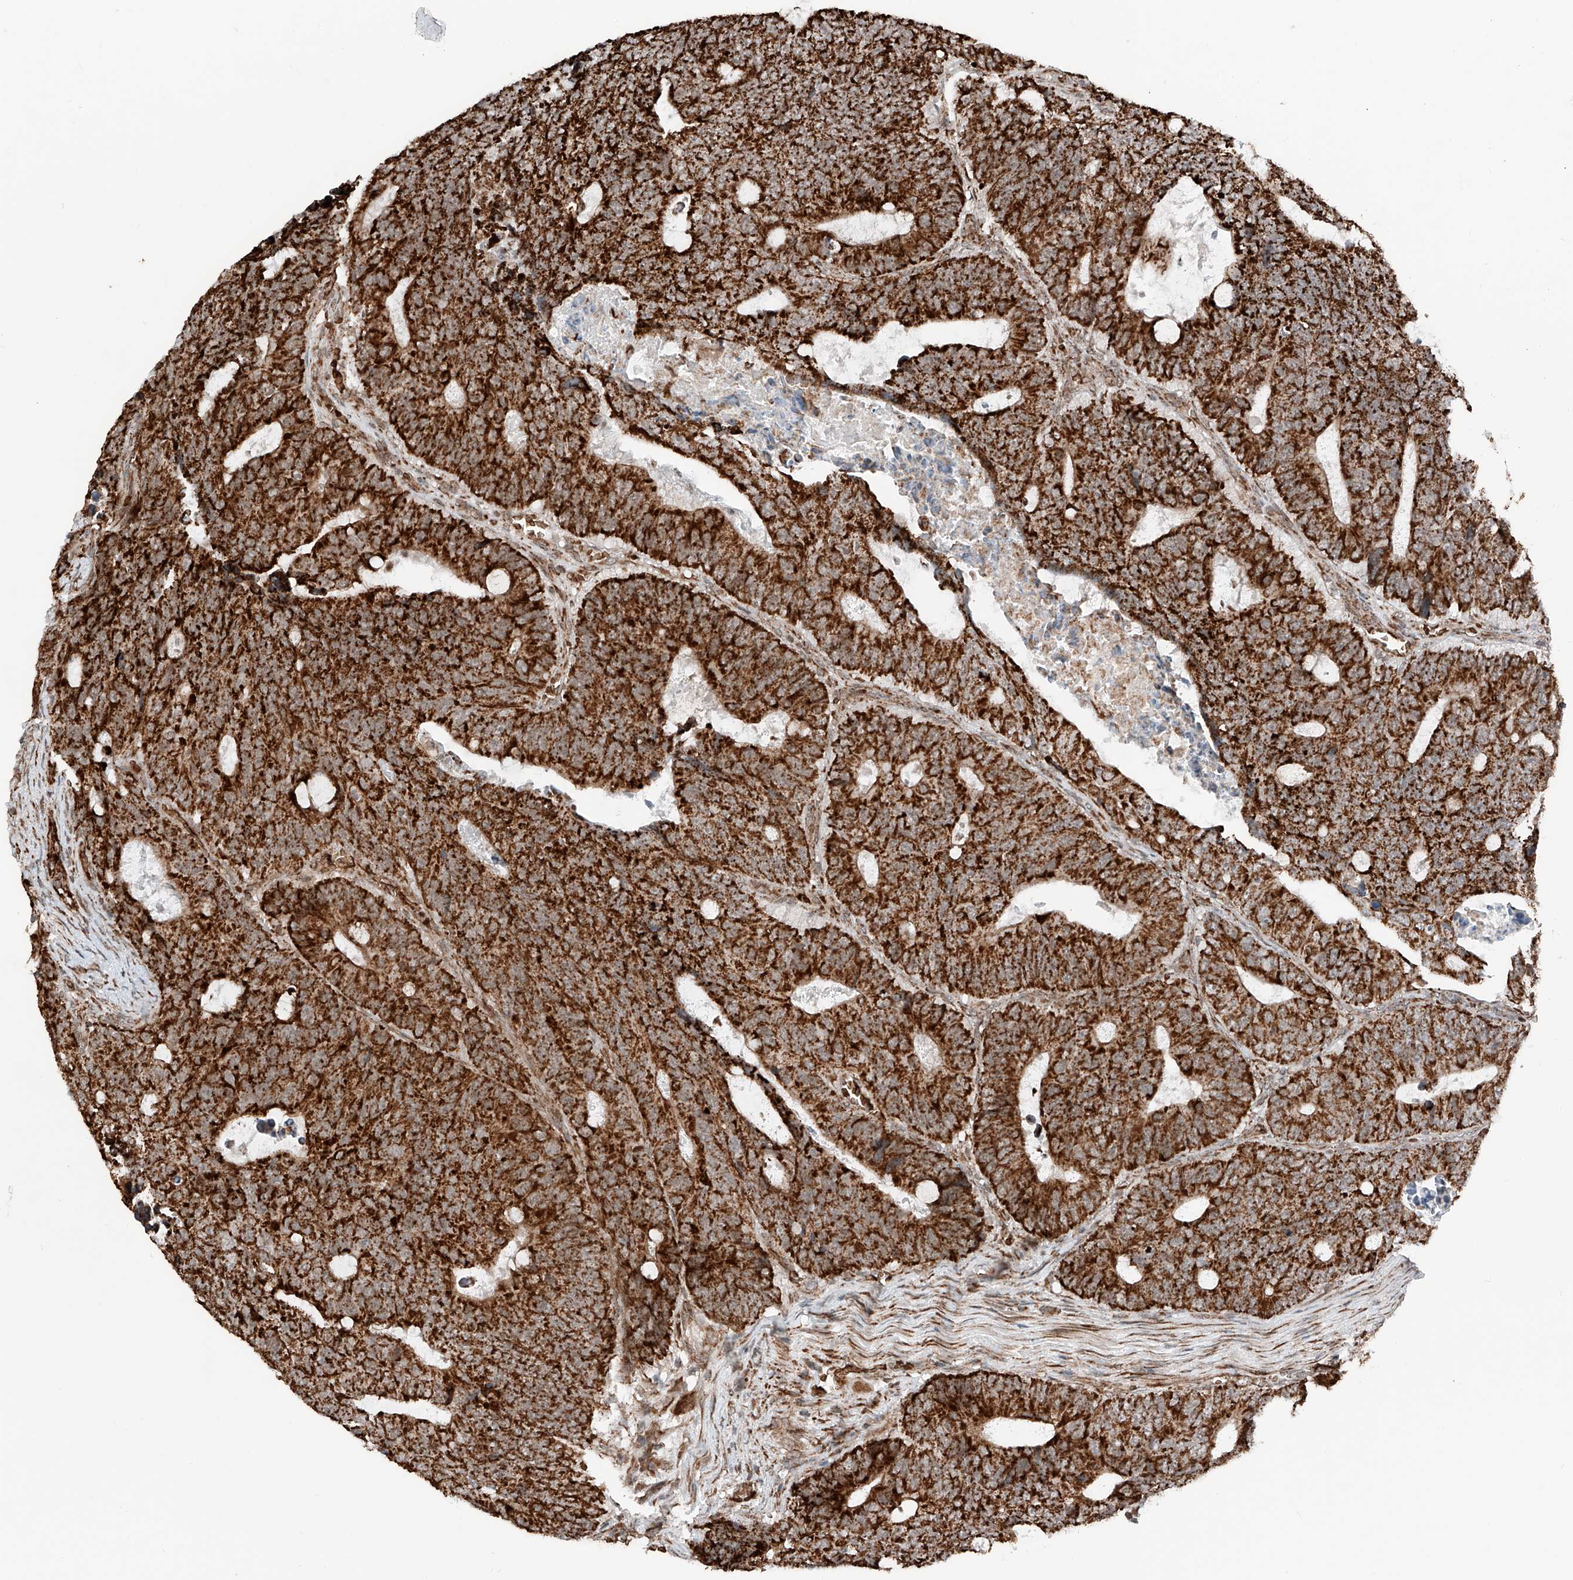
{"staining": {"intensity": "strong", "quantity": ">75%", "location": "cytoplasmic/membranous"}, "tissue": "colorectal cancer", "cell_type": "Tumor cells", "image_type": "cancer", "snomed": [{"axis": "morphology", "description": "Adenocarcinoma, NOS"}, {"axis": "topography", "description": "Colon"}], "caption": "A histopathology image of colorectal adenocarcinoma stained for a protein shows strong cytoplasmic/membranous brown staining in tumor cells. The staining was performed using DAB (3,3'-diaminobenzidine) to visualize the protein expression in brown, while the nuclei were stained in blue with hematoxylin (Magnification: 20x).", "gene": "ZSCAN29", "patient": {"sex": "male", "age": 87}}